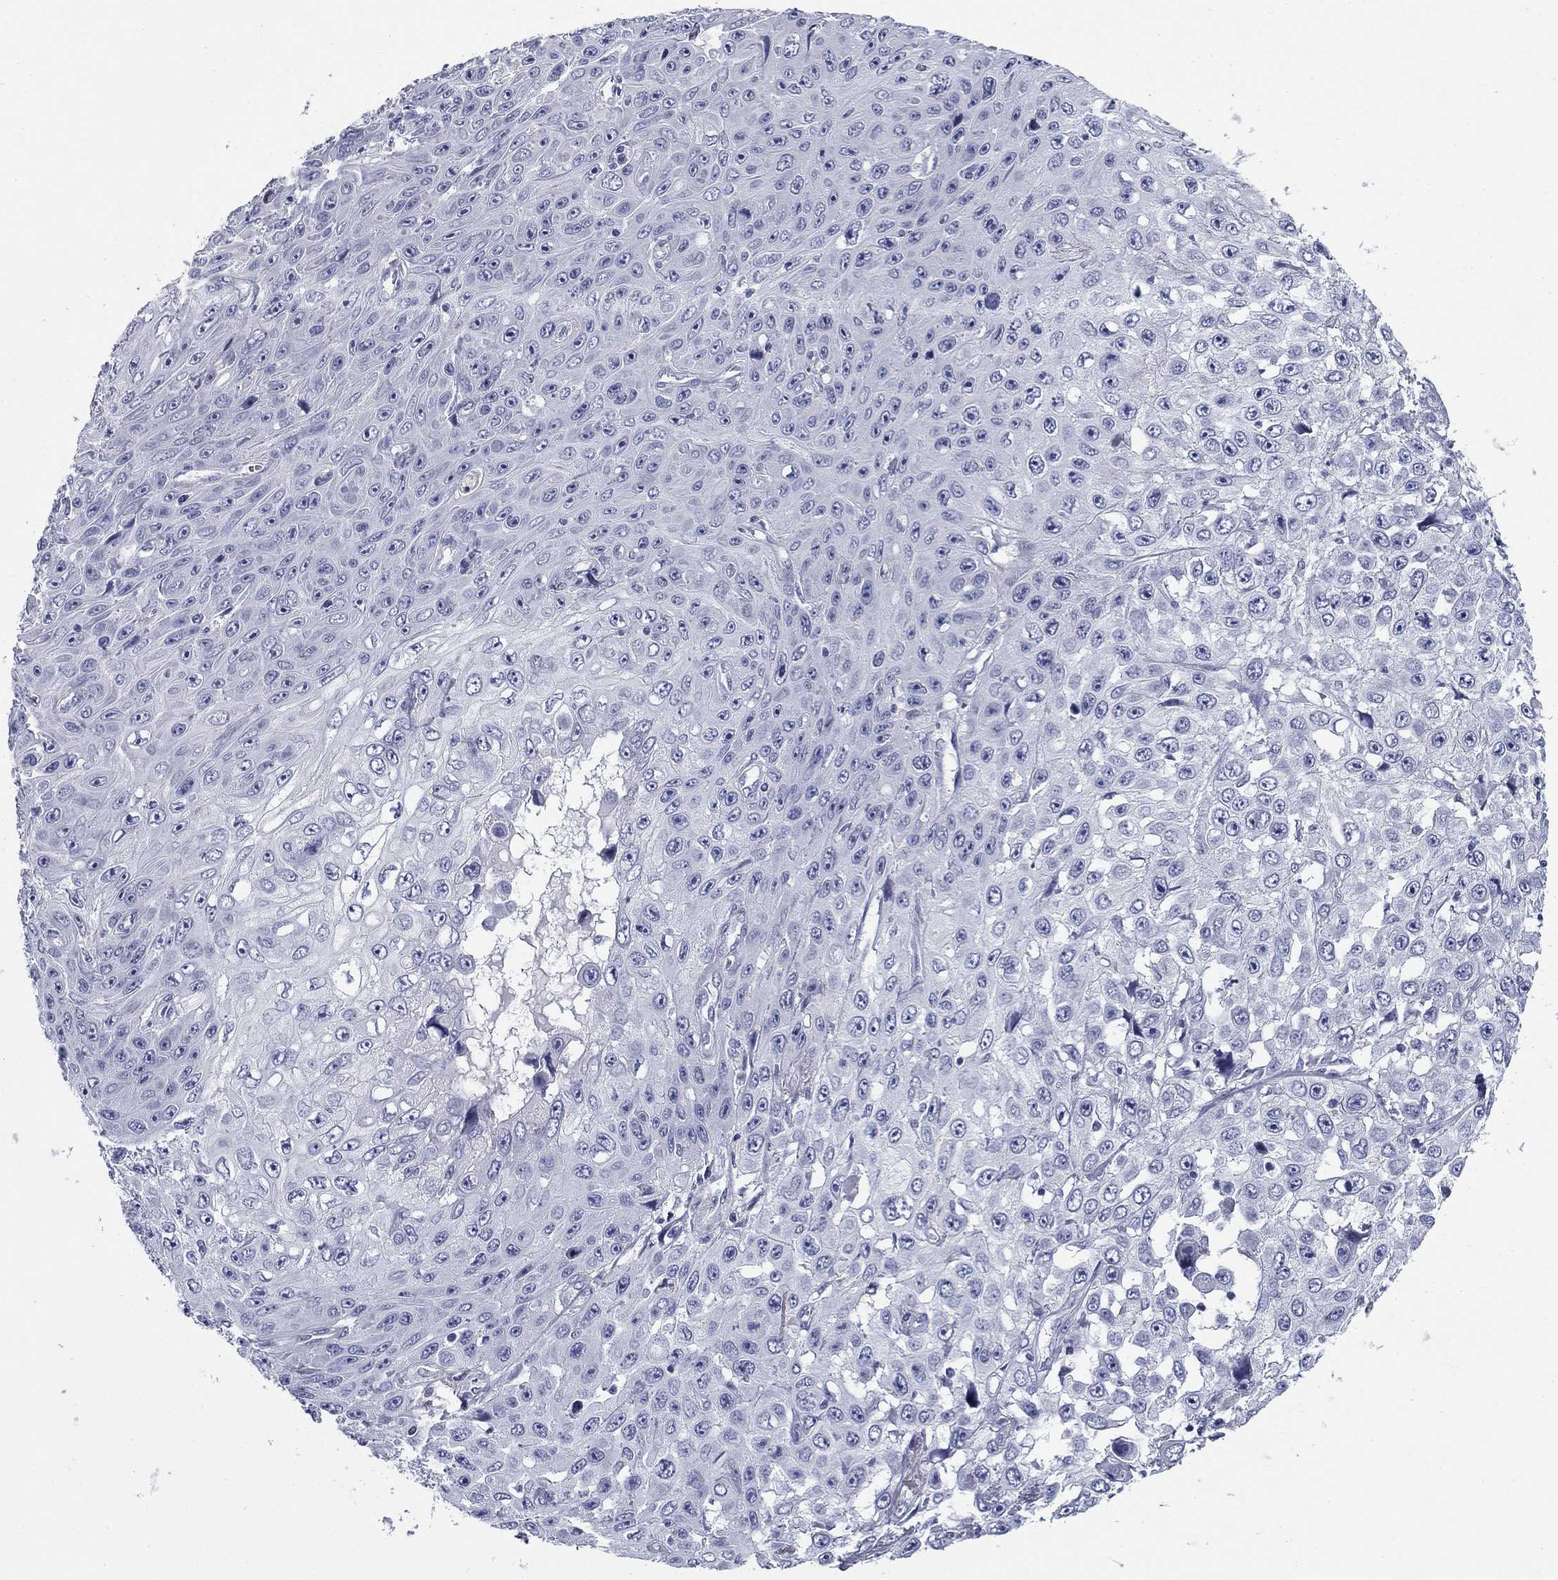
{"staining": {"intensity": "negative", "quantity": "none", "location": "none"}, "tissue": "skin cancer", "cell_type": "Tumor cells", "image_type": "cancer", "snomed": [{"axis": "morphology", "description": "Squamous cell carcinoma, NOS"}, {"axis": "topography", "description": "Skin"}], "caption": "There is no significant positivity in tumor cells of skin cancer. (Stains: DAB immunohistochemistry with hematoxylin counter stain, Microscopy: brightfield microscopy at high magnification).", "gene": "ZP2", "patient": {"sex": "male", "age": 82}}